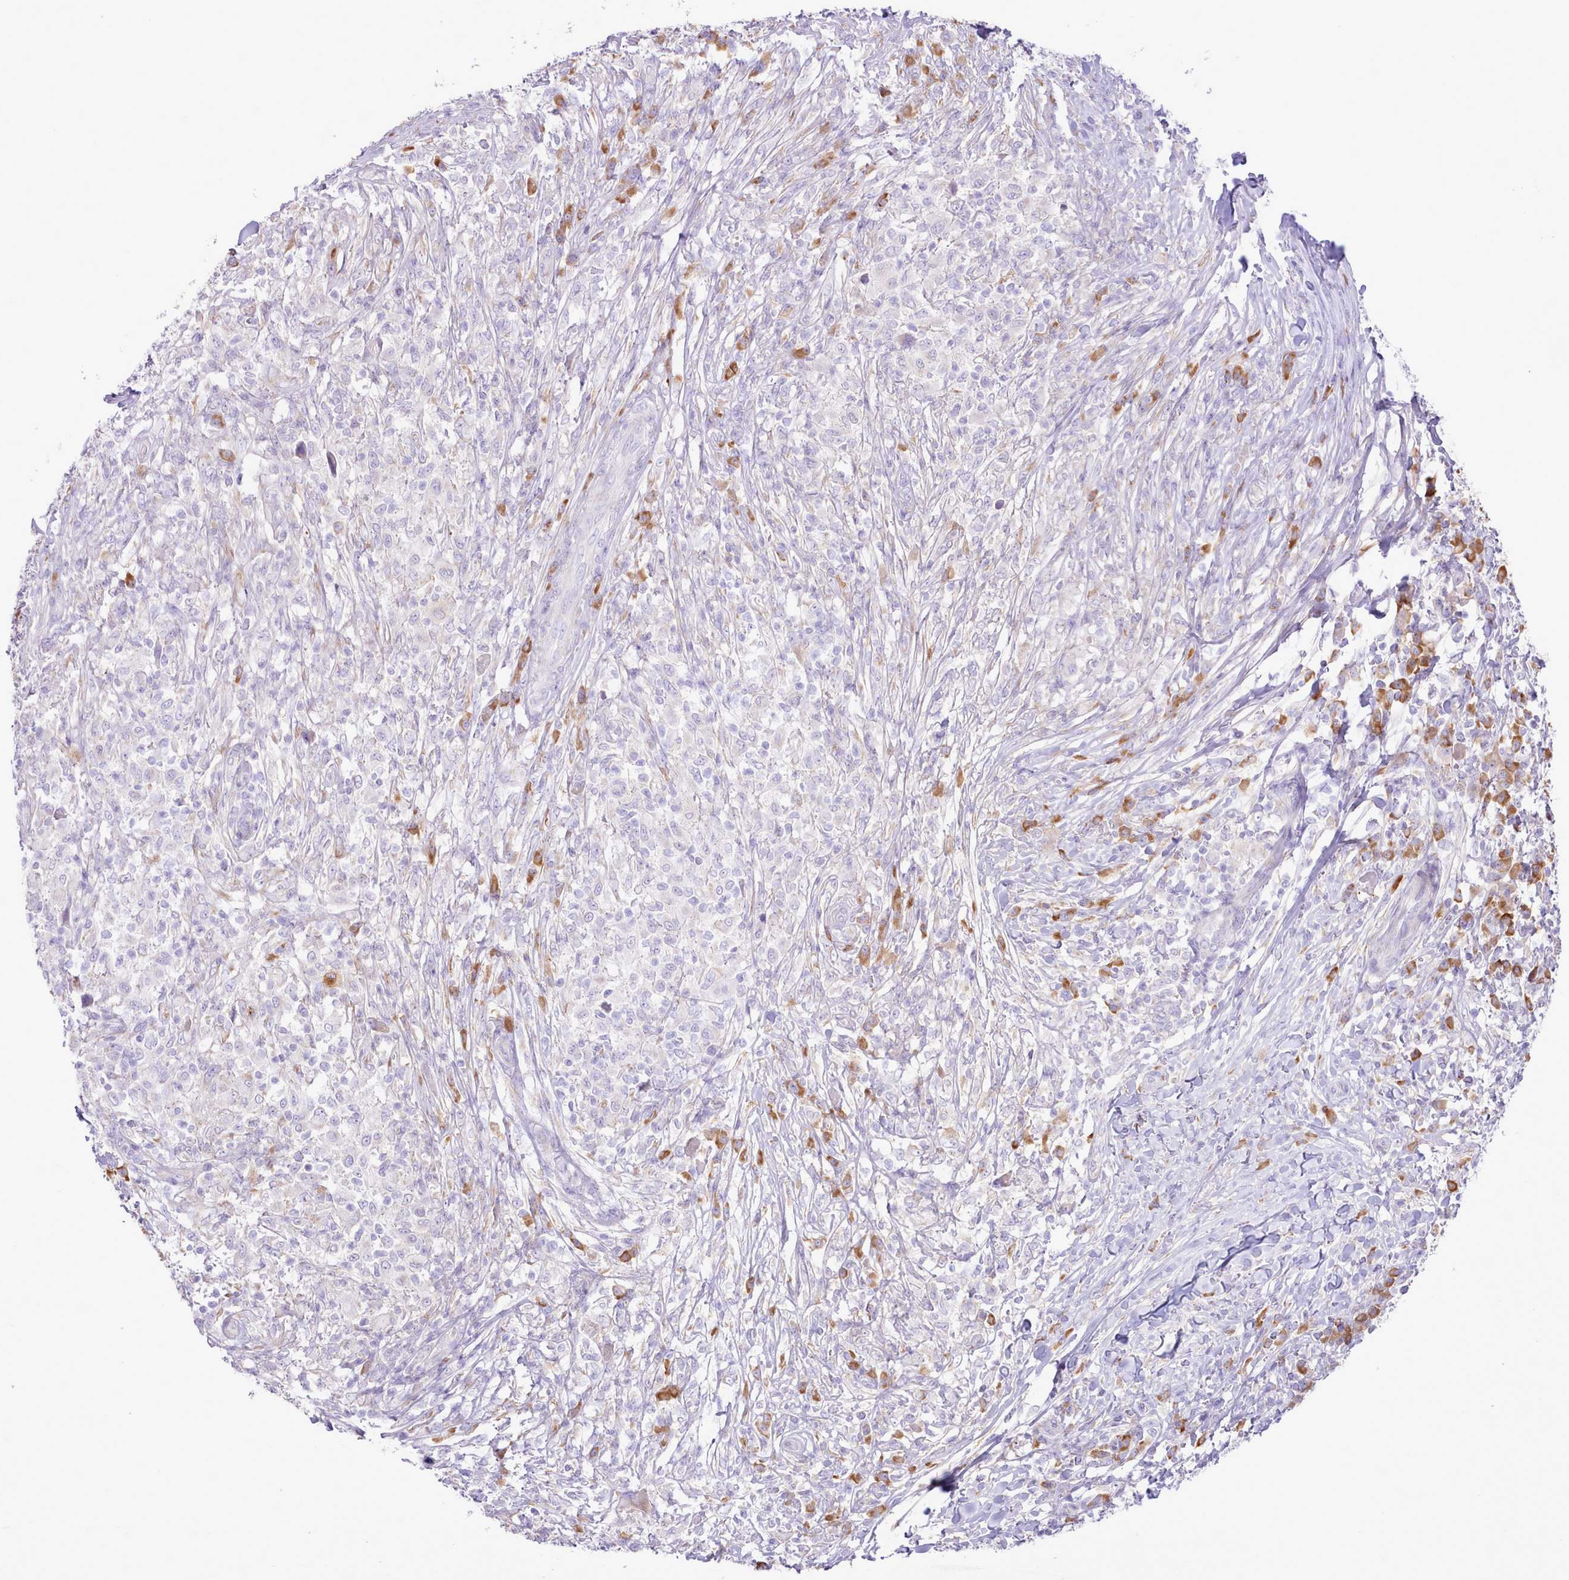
{"staining": {"intensity": "negative", "quantity": "none", "location": "none"}, "tissue": "melanoma", "cell_type": "Tumor cells", "image_type": "cancer", "snomed": [{"axis": "morphology", "description": "Malignant melanoma, NOS"}, {"axis": "topography", "description": "Skin"}], "caption": "The image exhibits no significant positivity in tumor cells of melanoma.", "gene": "CCL1", "patient": {"sex": "male", "age": 66}}